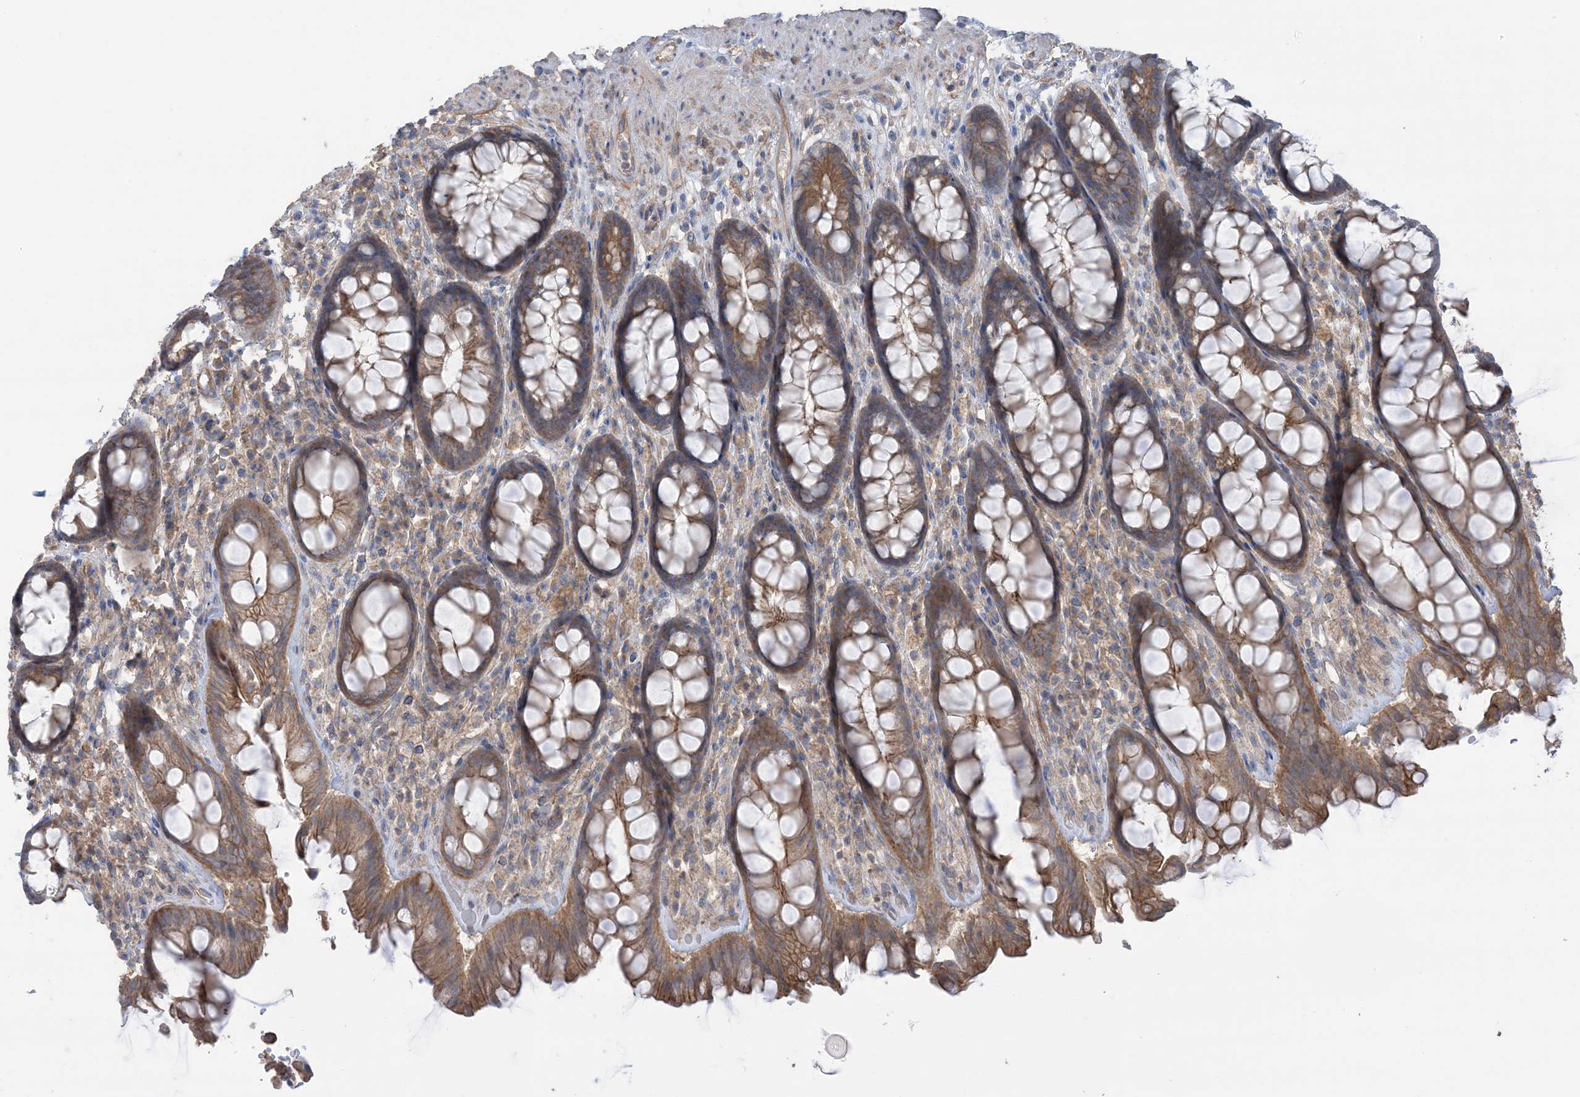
{"staining": {"intensity": "moderate", "quantity": ">75%", "location": "cytoplasmic/membranous"}, "tissue": "rectum", "cell_type": "Glandular cells", "image_type": "normal", "snomed": [{"axis": "morphology", "description": "Normal tissue, NOS"}, {"axis": "topography", "description": "Rectum"}], "caption": "Glandular cells demonstrate moderate cytoplasmic/membranous positivity in about >75% of cells in benign rectum. The protein is stained brown, and the nuclei are stained in blue (DAB IHC with brightfield microscopy, high magnification).", "gene": "CCNY", "patient": {"sex": "male", "age": 64}}